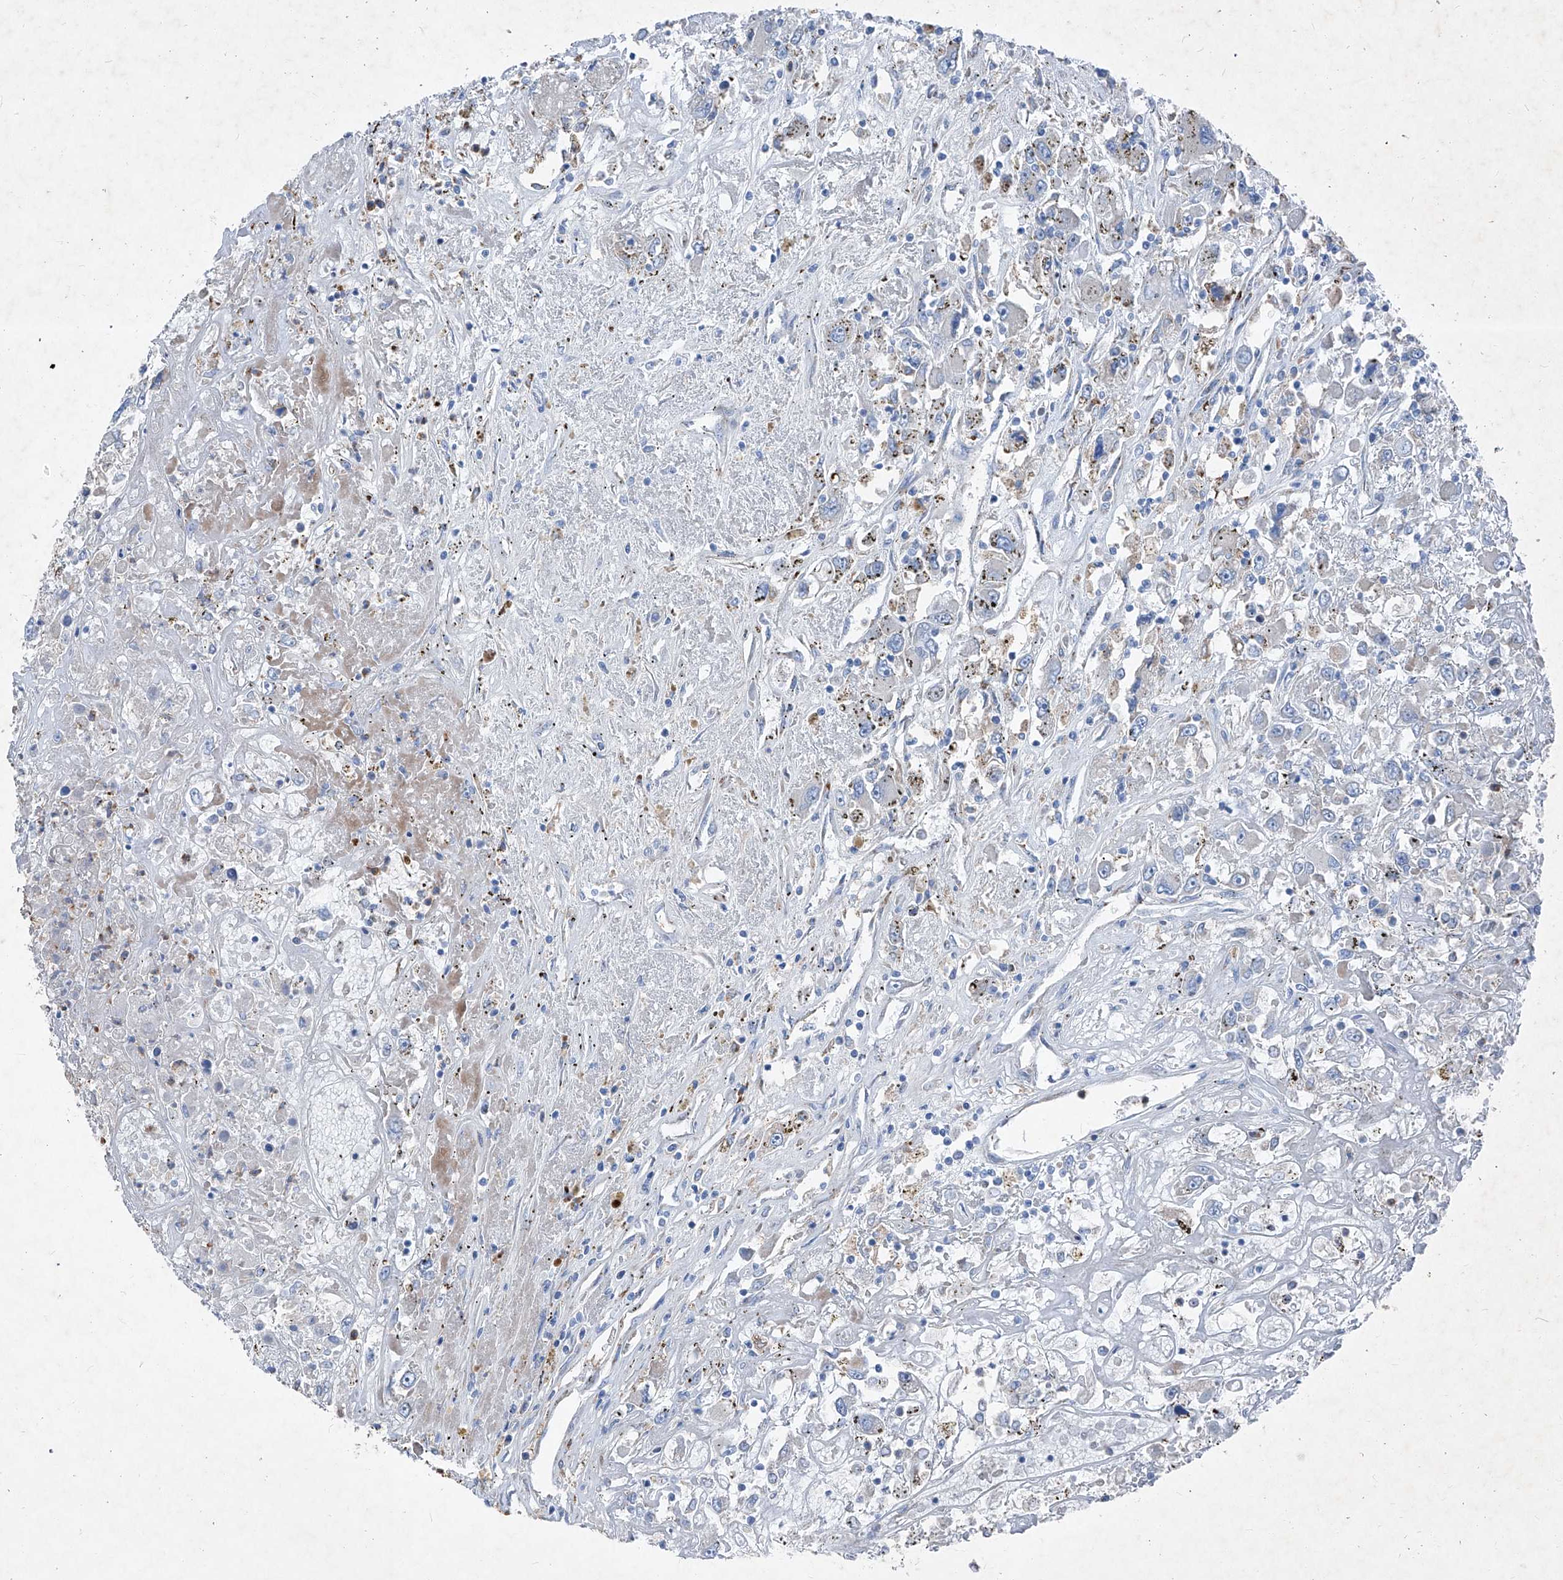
{"staining": {"intensity": "negative", "quantity": "none", "location": "none"}, "tissue": "renal cancer", "cell_type": "Tumor cells", "image_type": "cancer", "snomed": [{"axis": "morphology", "description": "Adenocarcinoma, NOS"}, {"axis": "topography", "description": "Kidney"}], "caption": "Immunohistochemistry (IHC) histopathology image of renal adenocarcinoma stained for a protein (brown), which exhibits no expression in tumor cells.", "gene": "IFI27", "patient": {"sex": "female", "age": 52}}